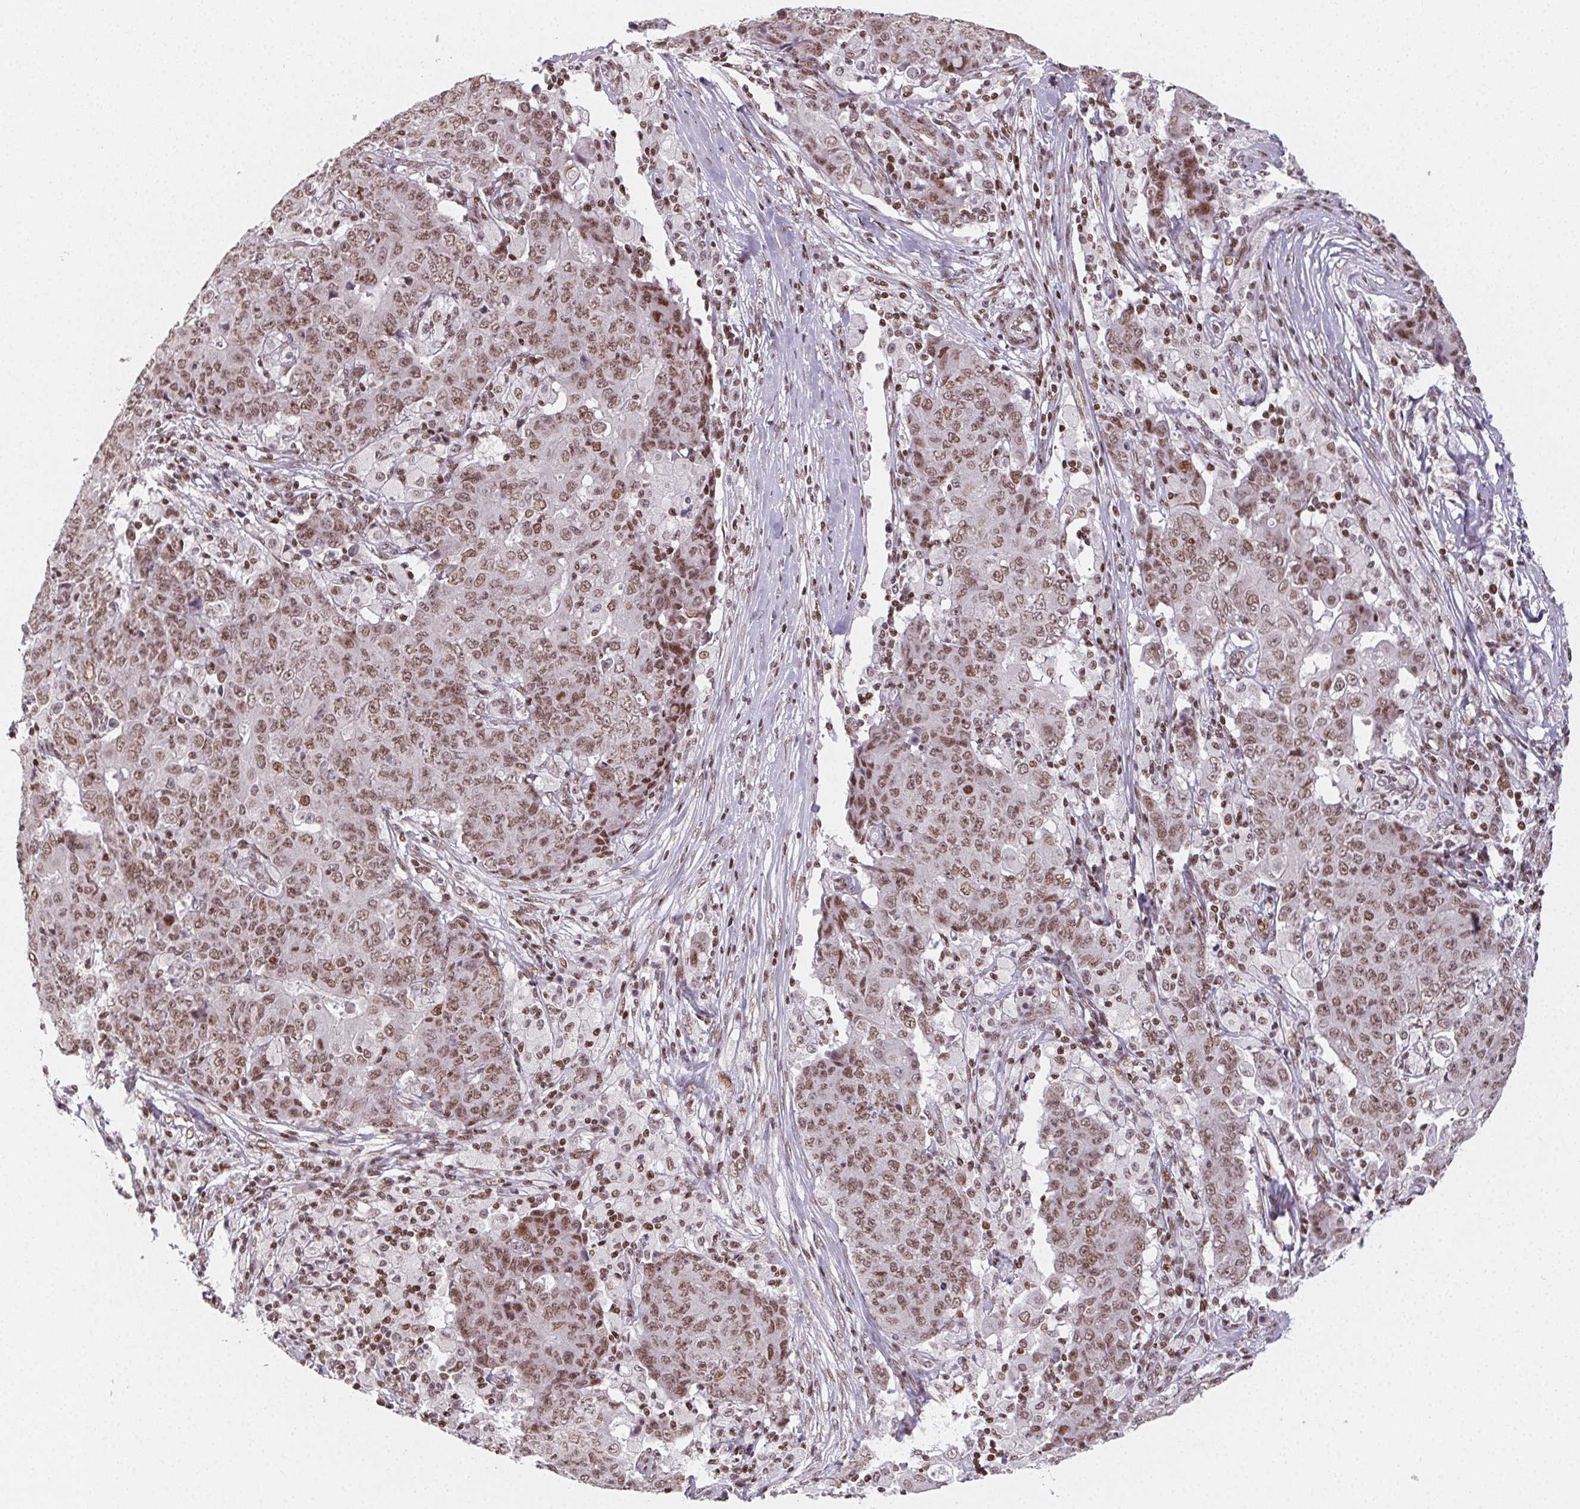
{"staining": {"intensity": "moderate", "quantity": ">75%", "location": "nuclear"}, "tissue": "ovarian cancer", "cell_type": "Tumor cells", "image_type": "cancer", "snomed": [{"axis": "morphology", "description": "Carcinoma, endometroid"}, {"axis": "topography", "description": "Ovary"}], "caption": "Immunohistochemistry micrograph of human ovarian cancer (endometroid carcinoma) stained for a protein (brown), which shows medium levels of moderate nuclear staining in approximately >75% of tumor cells.", "gene": "KMT2A", "patient": {"sex": "female", "age": 42}}